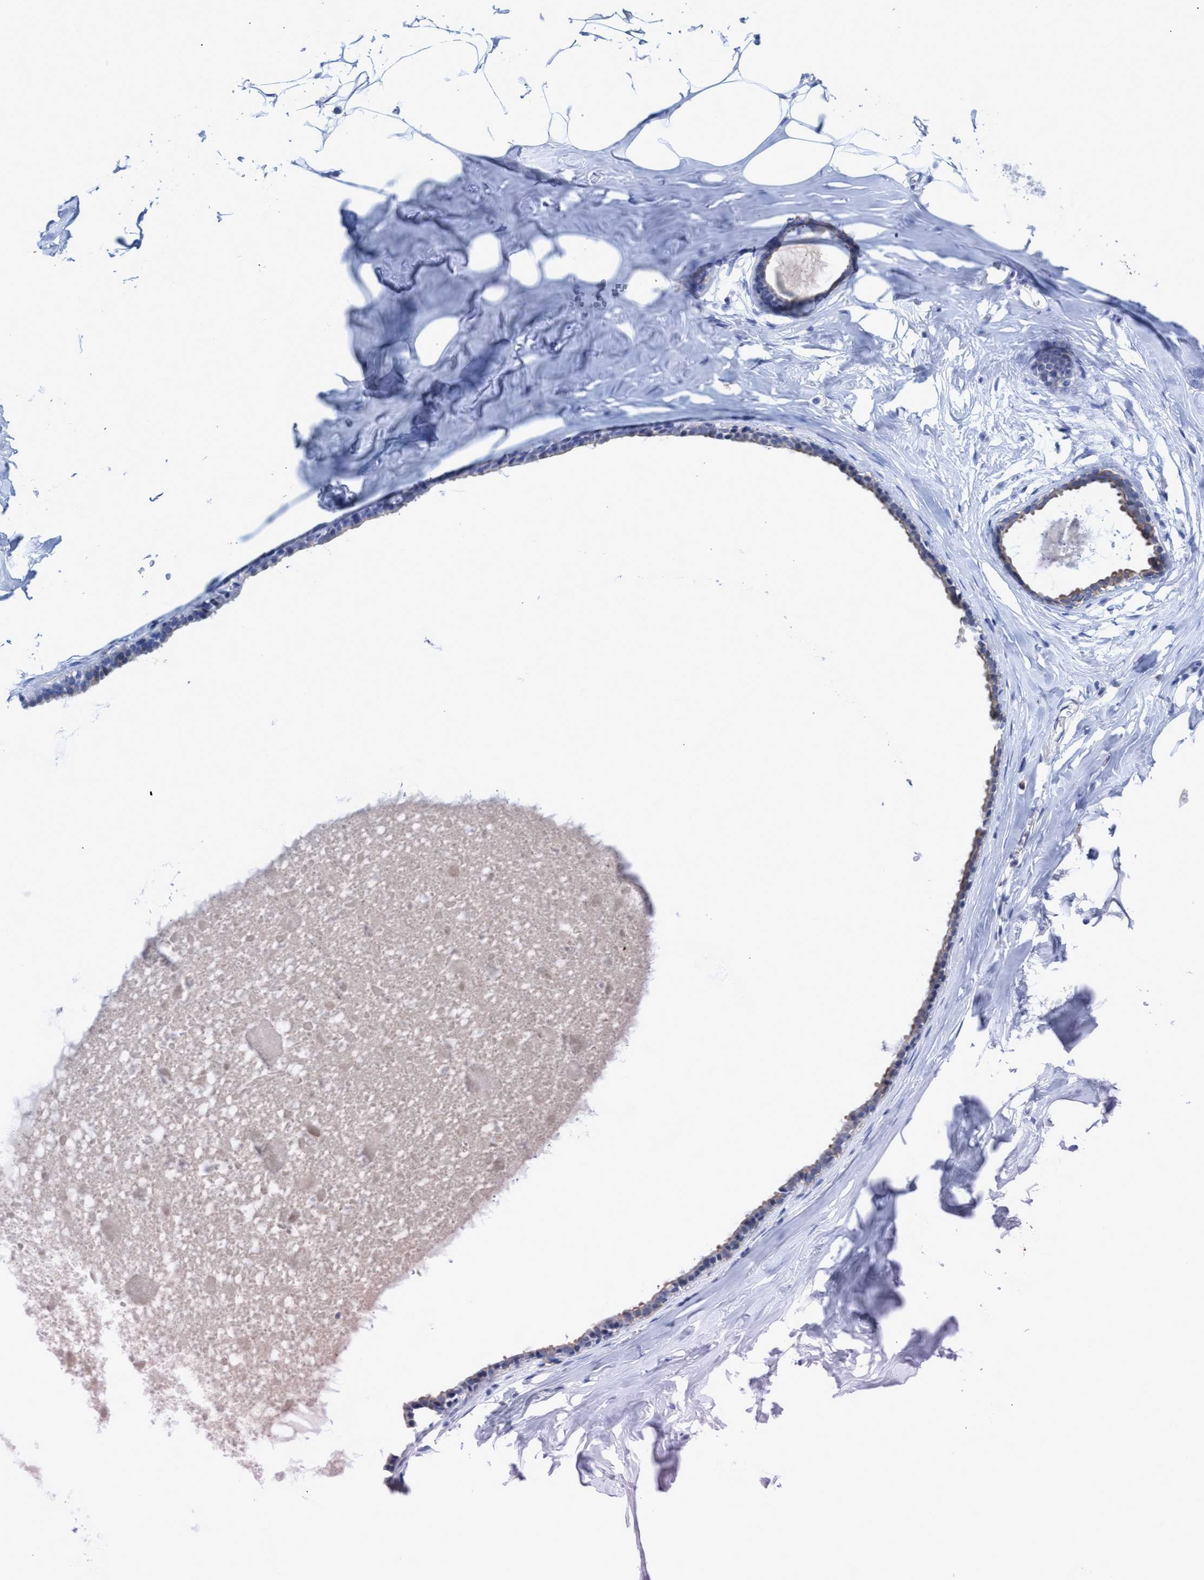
{"staining": {"intensity": "negative", "quantity": "none", "location": "none"}, "tissue": "adipose tissue", "cell_type": "Adipocytes", "image_type": "normal", "snomed": [{"axis": "morphology", "description": "Normal tissue, NOS"}, {"axis": "morphology", "description": "Fibrosis, NOS"}, {"axis": "topography", "description": "Breast"}, {"axis": "topography", "description": "Adipose tissue"}], "caption": "IHC histopathology image of unremarkable adipose tissue: human adipose tissue stained with DAB shows no significant protein expression in adipocytes.", "gene": "ZNF750", "patient": {"sex": "female", "age": 39}}